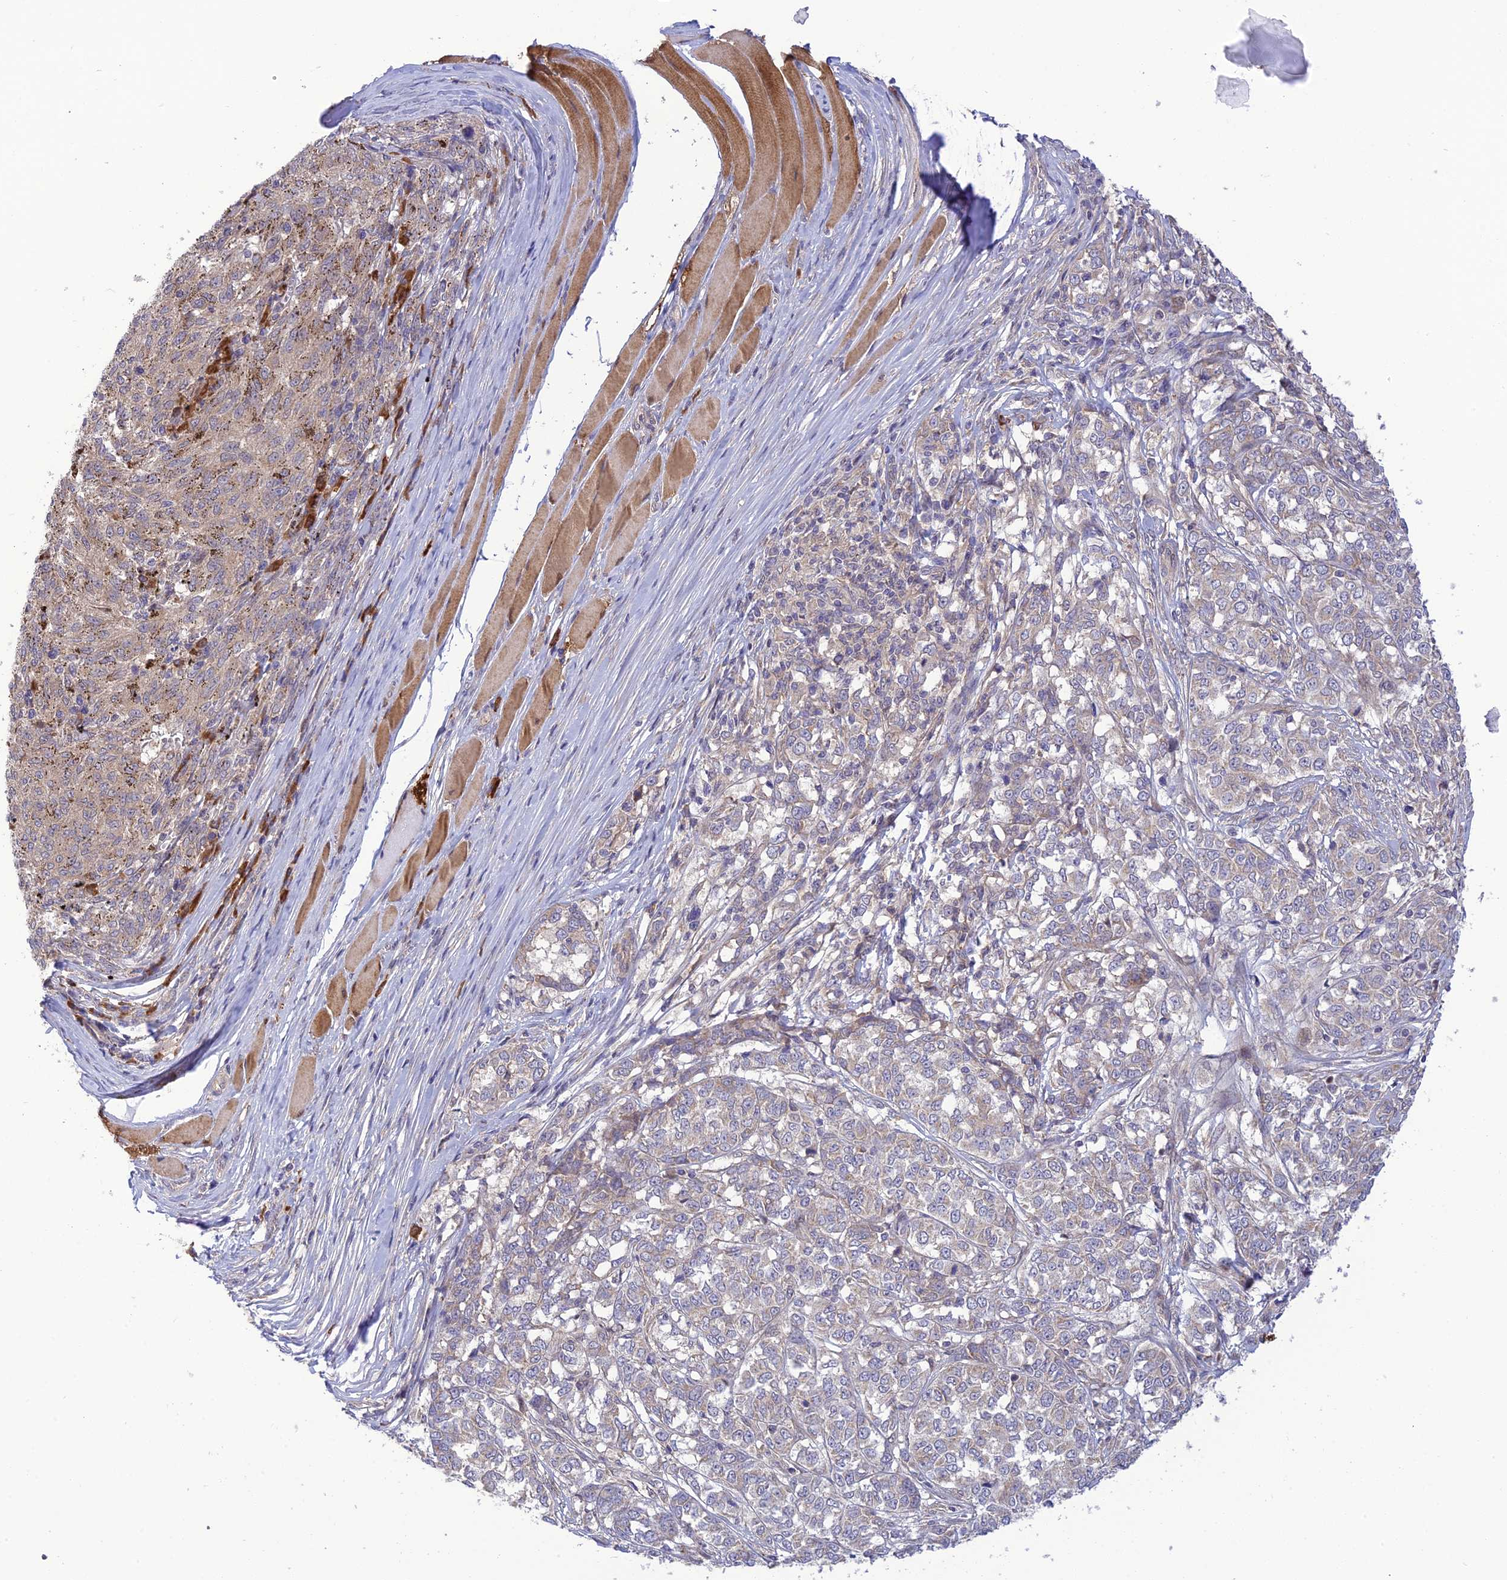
{"staining": {"intensity": "weak", "quantity": "25%-75%", "location": "cytoplasmic/membranous"}, "tissue": "melanoma", "cell_type": "Tumor cells", "image_type": "cancer", "snomed": [{"axis": "morphology", "description": "Malignant melanoma, NOS"}, {"axis": "topography", "description": "Skin"}], "caption": "Melanoma was stained to show a protein in brown. There is low levels of weak cytoplasmic/membranous staining in about 25%-75% of tumor cells.", "gene": "UROS", "patient": {"sex": "female", "age": 72}}